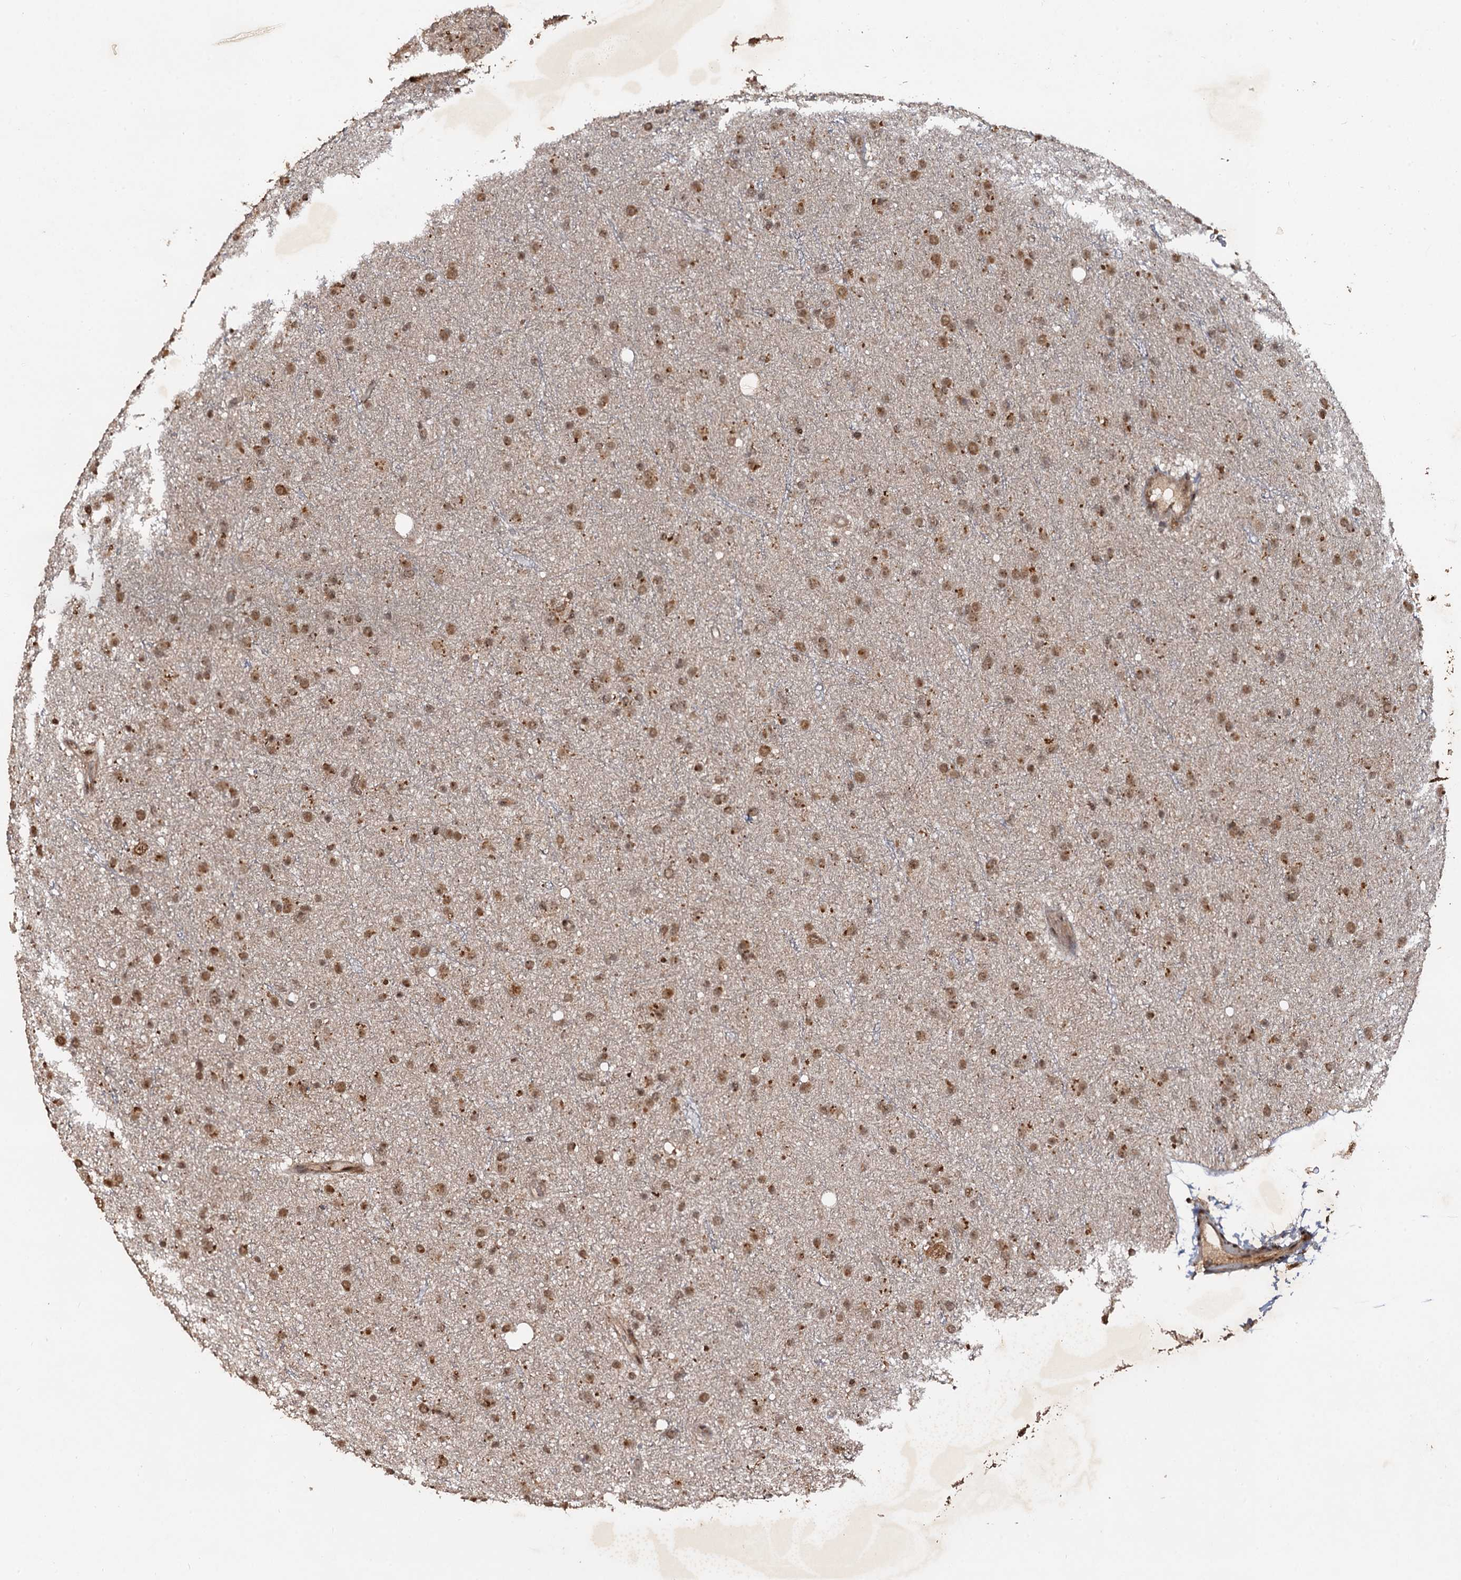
{"staining": {"intensity": "moderate", "quantity": ">75%", "location": "nuclear"}, "tissue": "glioma", "cell_type": "Tumor cells", "image_type": "cancer", "snomed": [{"axis": "morphology", "description": "Glioma, malignant, Low grade"}, {"axis": "topography", "description": "Cerebral cortex"}], "caption": "High-magnification brightfield microscopy of malignant glioma (low-grade) stained with DAB (brown) and counterstained with hematoxylin (blue). tumor cells exhibit moderate nuclear staining is identified in approximately>75% of cells.", "gene": "REP15", "patient": {"sex": "female", "age": 39}}